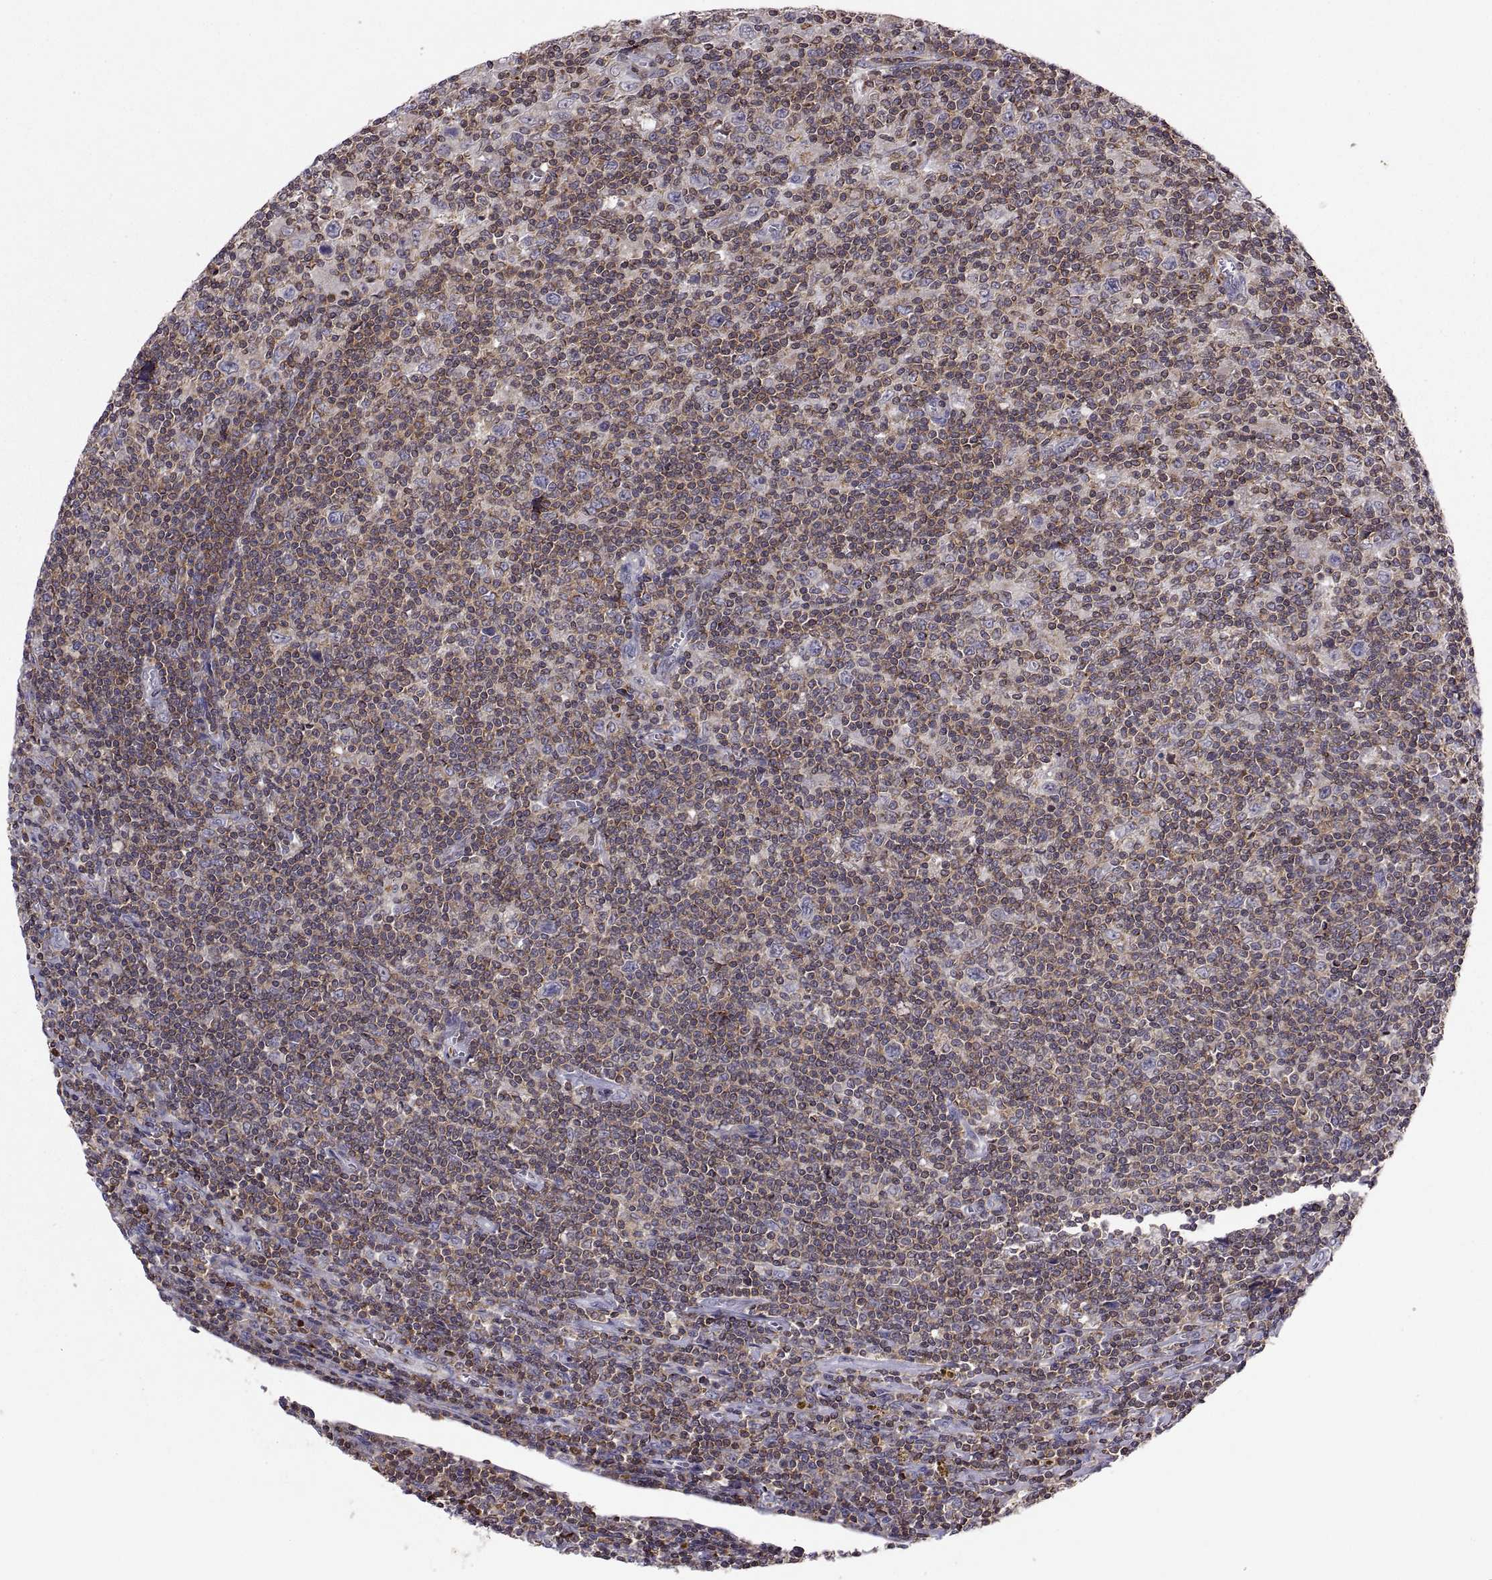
{"staining": {"intensity": "negative", "quantity": "none", "location": "none"}, "tissue": "lymphoma", "cell_type": "Tumor cells", "image_type": "cancer", "snomed": [{"axis": "morphology", "description": "Hodgkin's disease, NOS"}, {"axis": "topography", "description": "Lymph node"}], "caption": "This micrograph is of Hodgkin's disease stained with IHC to label a protein in brown with the nuclei are counter-stained blue. There is no expression in tumor cells. The staining is performed using DAB (3,3'-diaminobenzidine) brown chromogen with nuclei counter-stained in using hematoxylin.", "gene": "ACAP1", "patient": {"sex": "male", "age": 40}}